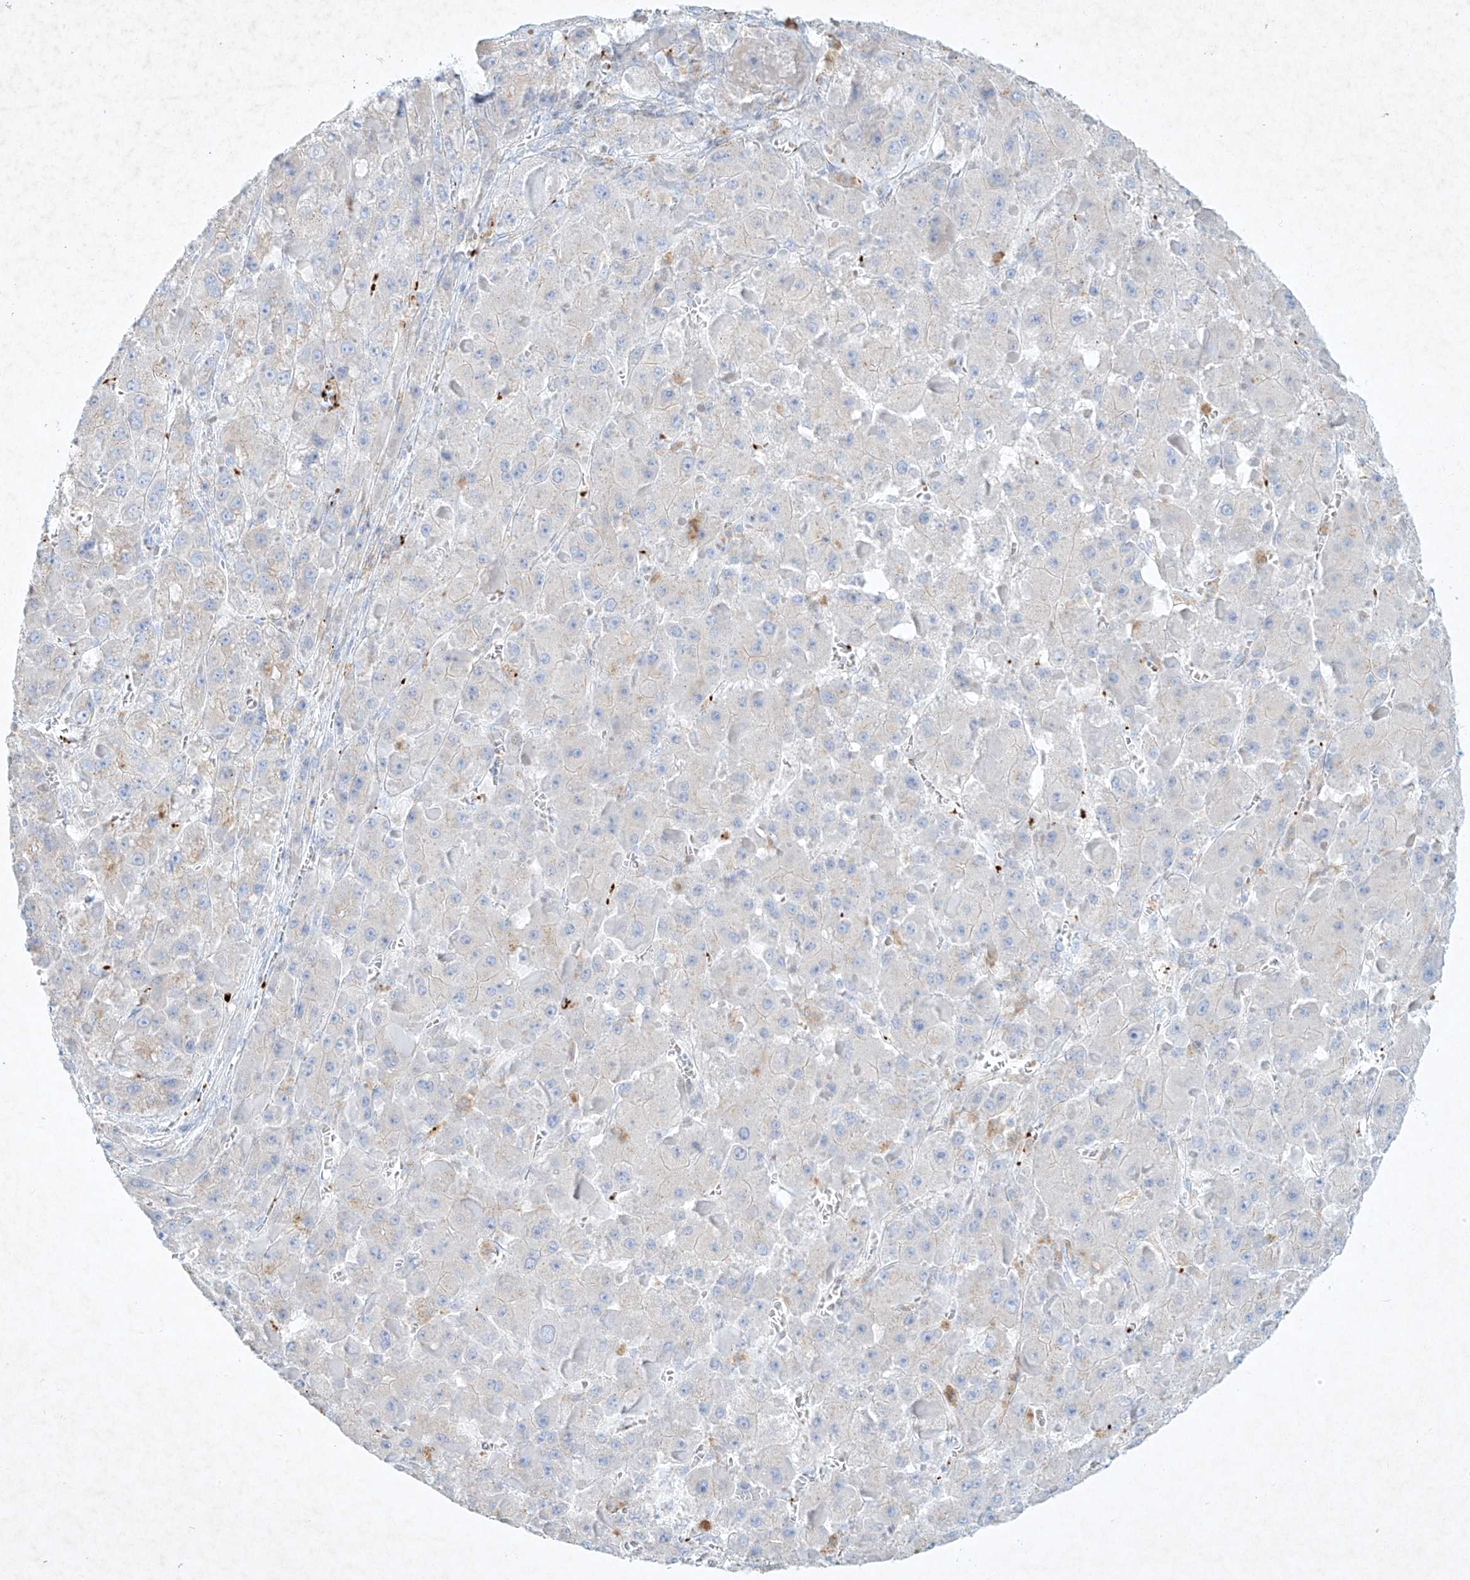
{"staining": {"intensity": "negative", "quantity": "none", "location": "none"}, "tissue": "liver cancer", "cell_type": "Tumor cells", "image_type": "cancer", "snomed": [{"axis": "morphology", "description": "Carcinoma, Hepatocellular, NOS"}, {"axis": "topography", "description": "Liver"}], "caption": "The photomicrograph demonstrates no staining of tumor cells in liver hepatocellular carcinoma.", "gene": "PLEK", "patient": {"sex": "female", "age": 73}}